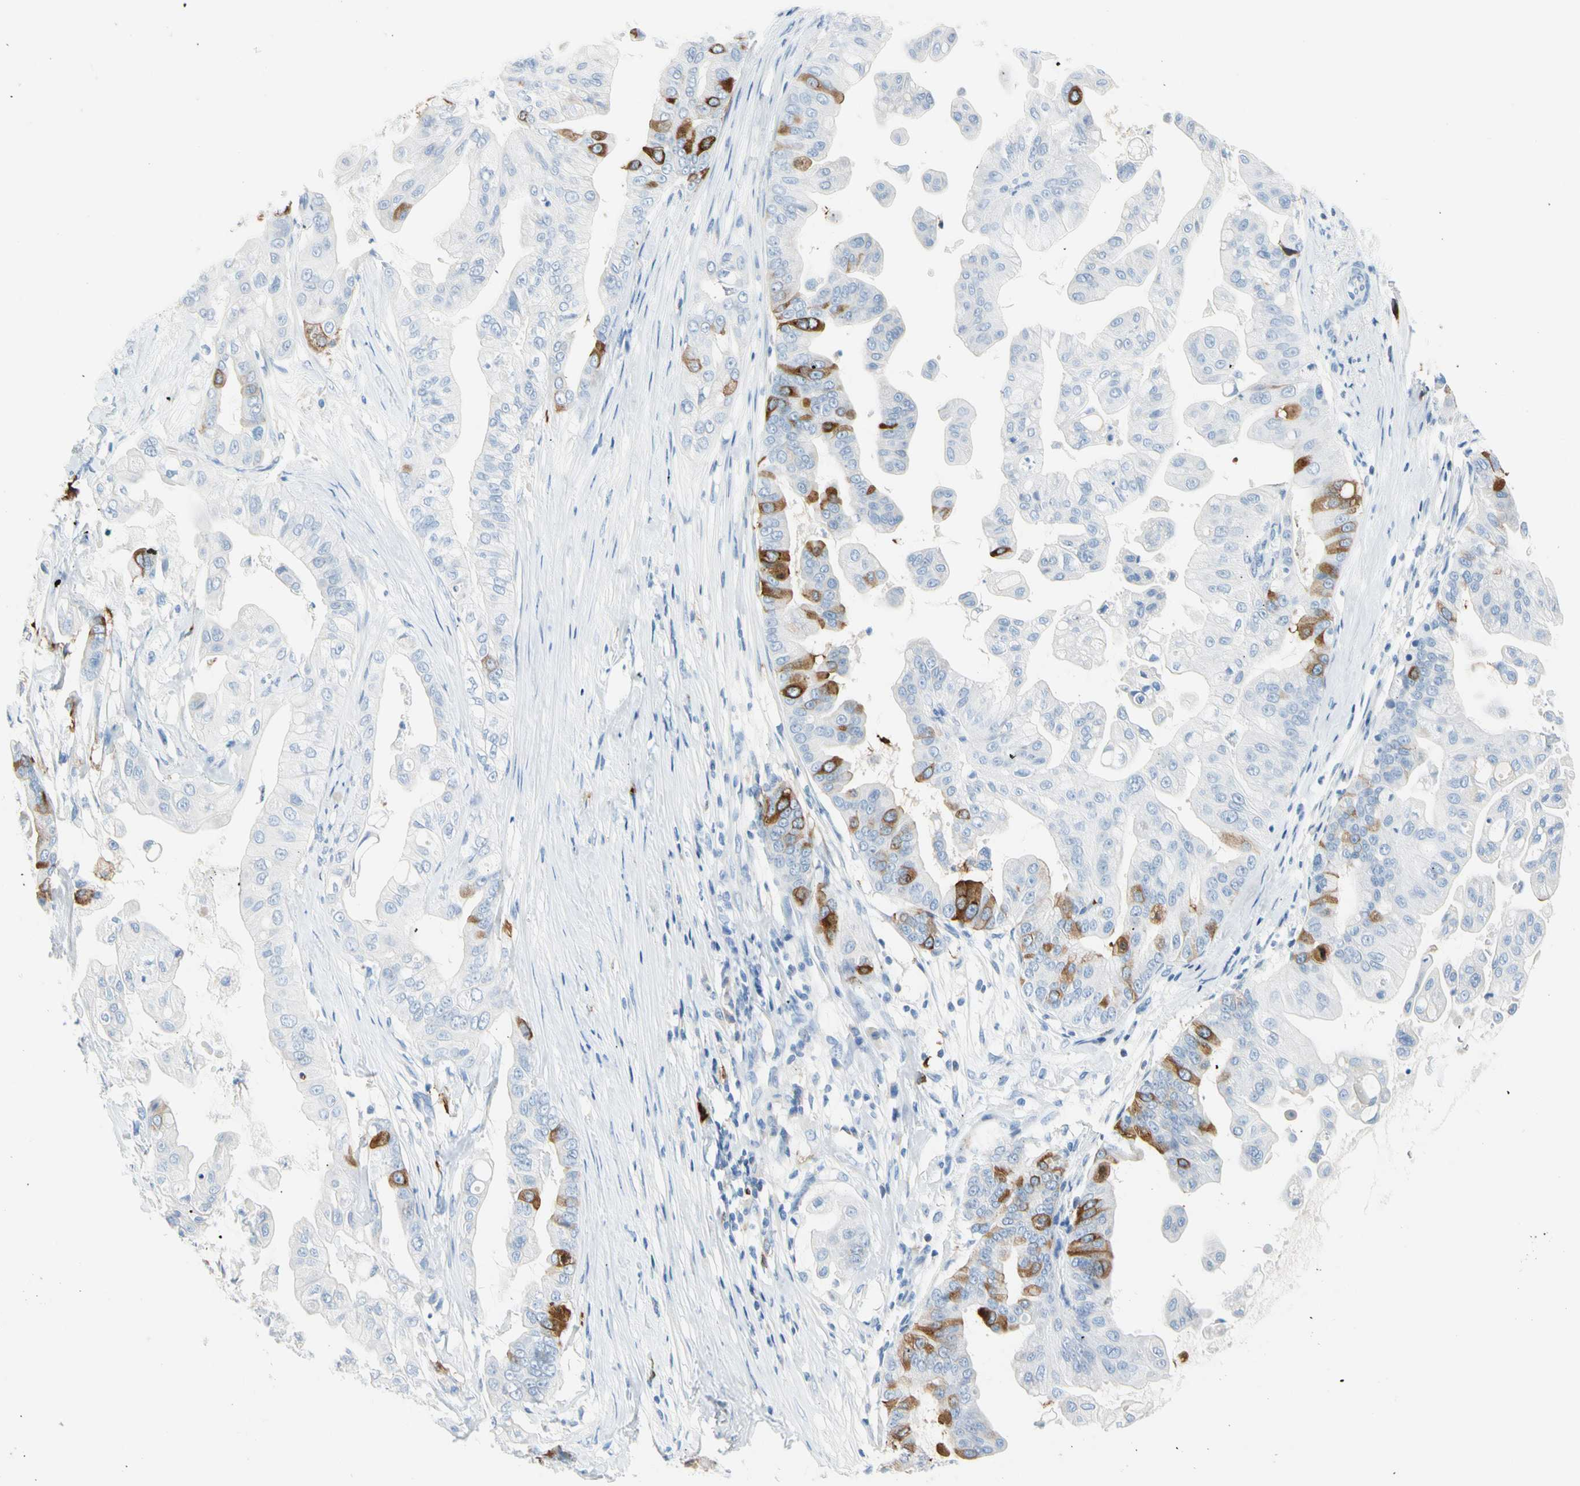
{"staining": {"intensity": "moderate", "quantity": "<25%", "location": "cytoplasmic/membranous"}, "tissue": "pancreatic cancer", "cell_type": "Tumor cells", "image_type": "cancer", "snomed": [{"axis": "morphology", "description": "Adenocarcinoma, NOS"}, {"axis": "topography", "description": "Pancreas"}], "caption": "Immunohistochemical staining of human adenocarcinoma (pancreatic) exhibits moderate cytoplasmic/membranous protein staining in about <25% of tumor cells.", "gene": "TACC3", "patient": {"sex": "female", "age": 75}}